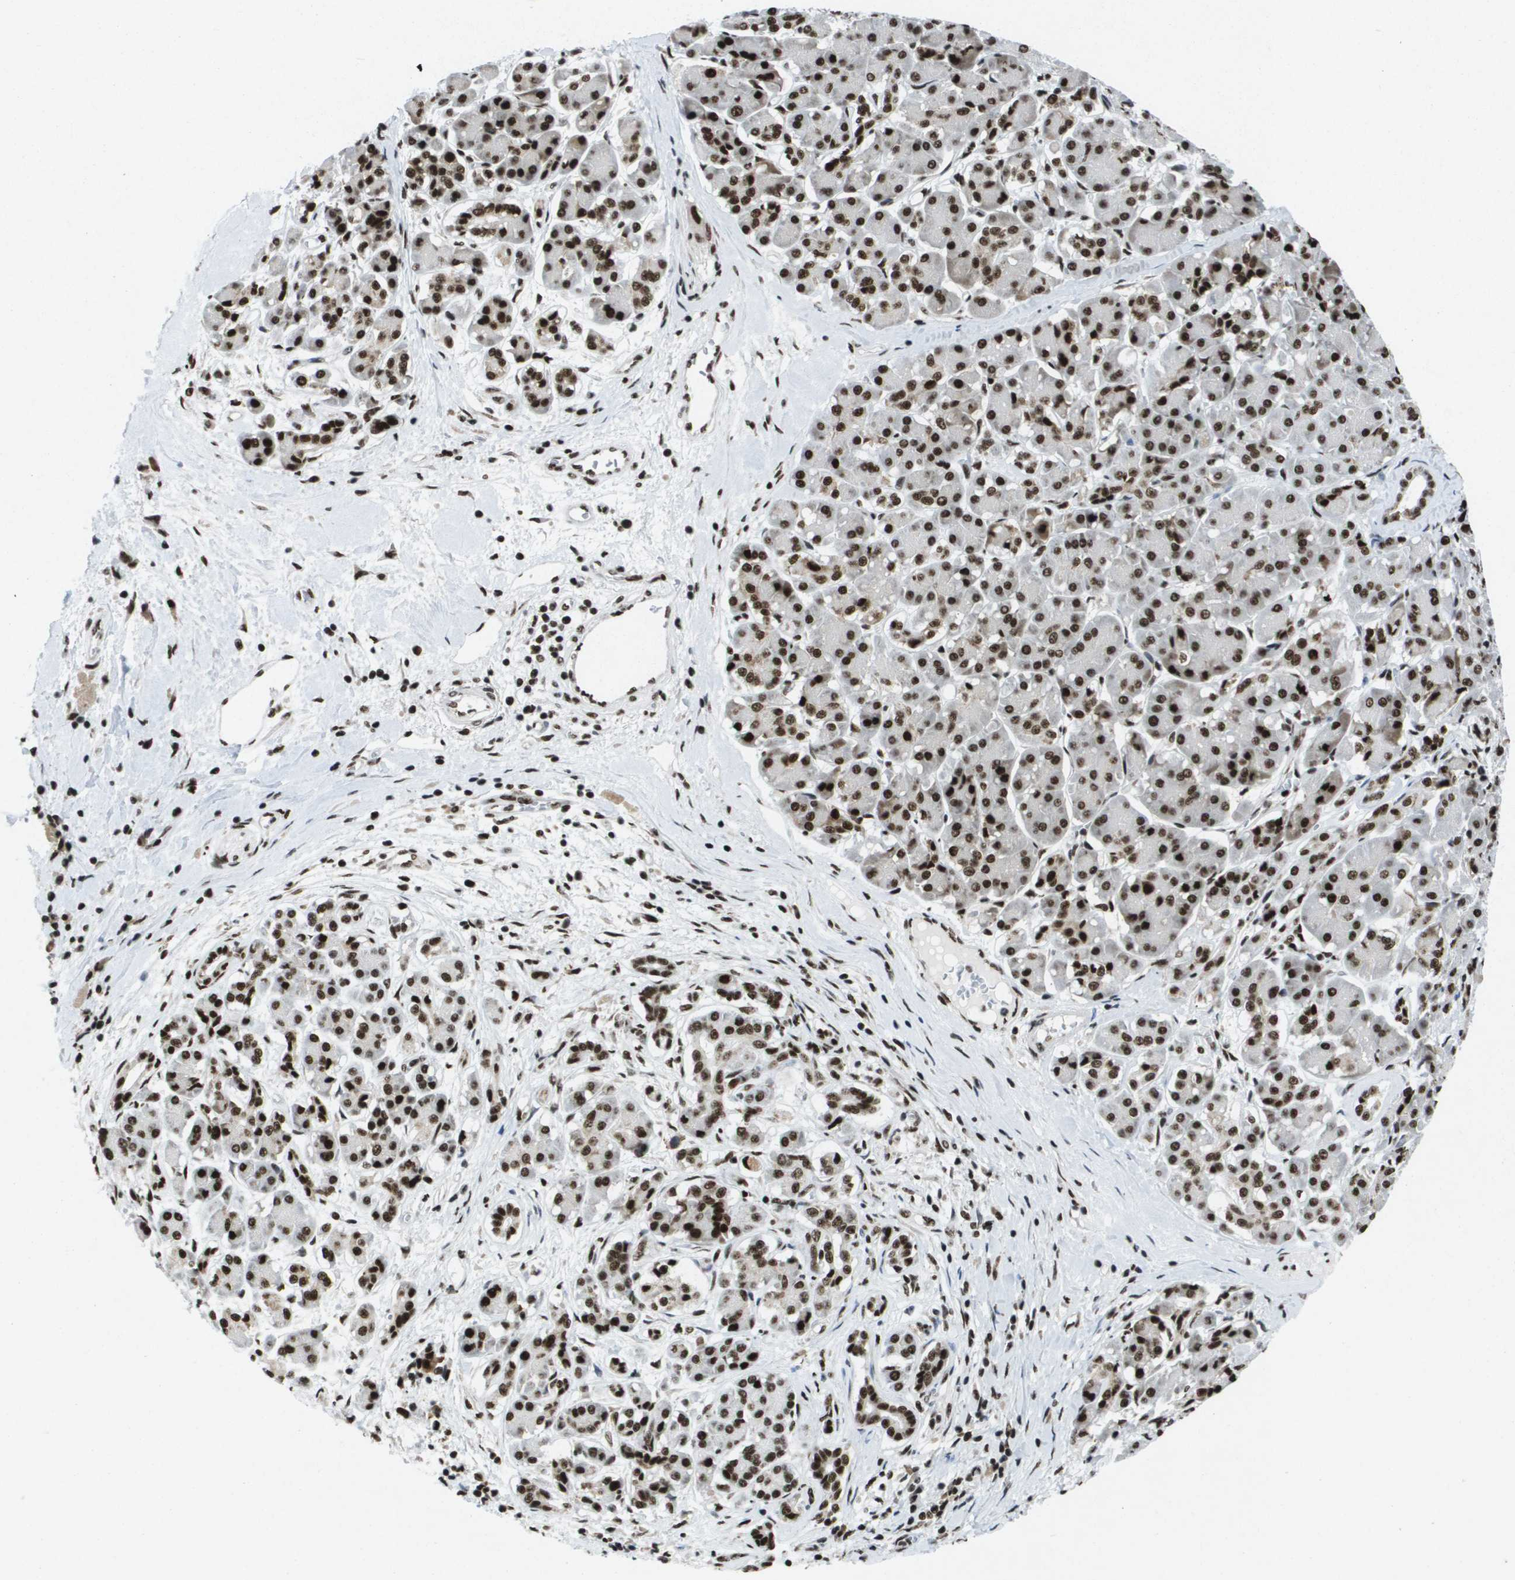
{"staining": {"intensity": "strong", "quantity": ">75%", "location": "nuclear"}, "tissue": "pancreatic cancer", "cell_type": "Tumor cells", "image_type": "cancer", "snomed": [{"axis": "morphology", "description": "Adenocarcinoma, NOS"}, {"axis": "topography", "description": "Pancreas"}], "caption": "This is a photomicrograph of immunohistochemistry (IHC) staining of pancreatic cancer, which shows strong staining in the nuclear of tumor cells.", "gene": "NSRP1", "patient": {"sex": "male", "age": 55}}